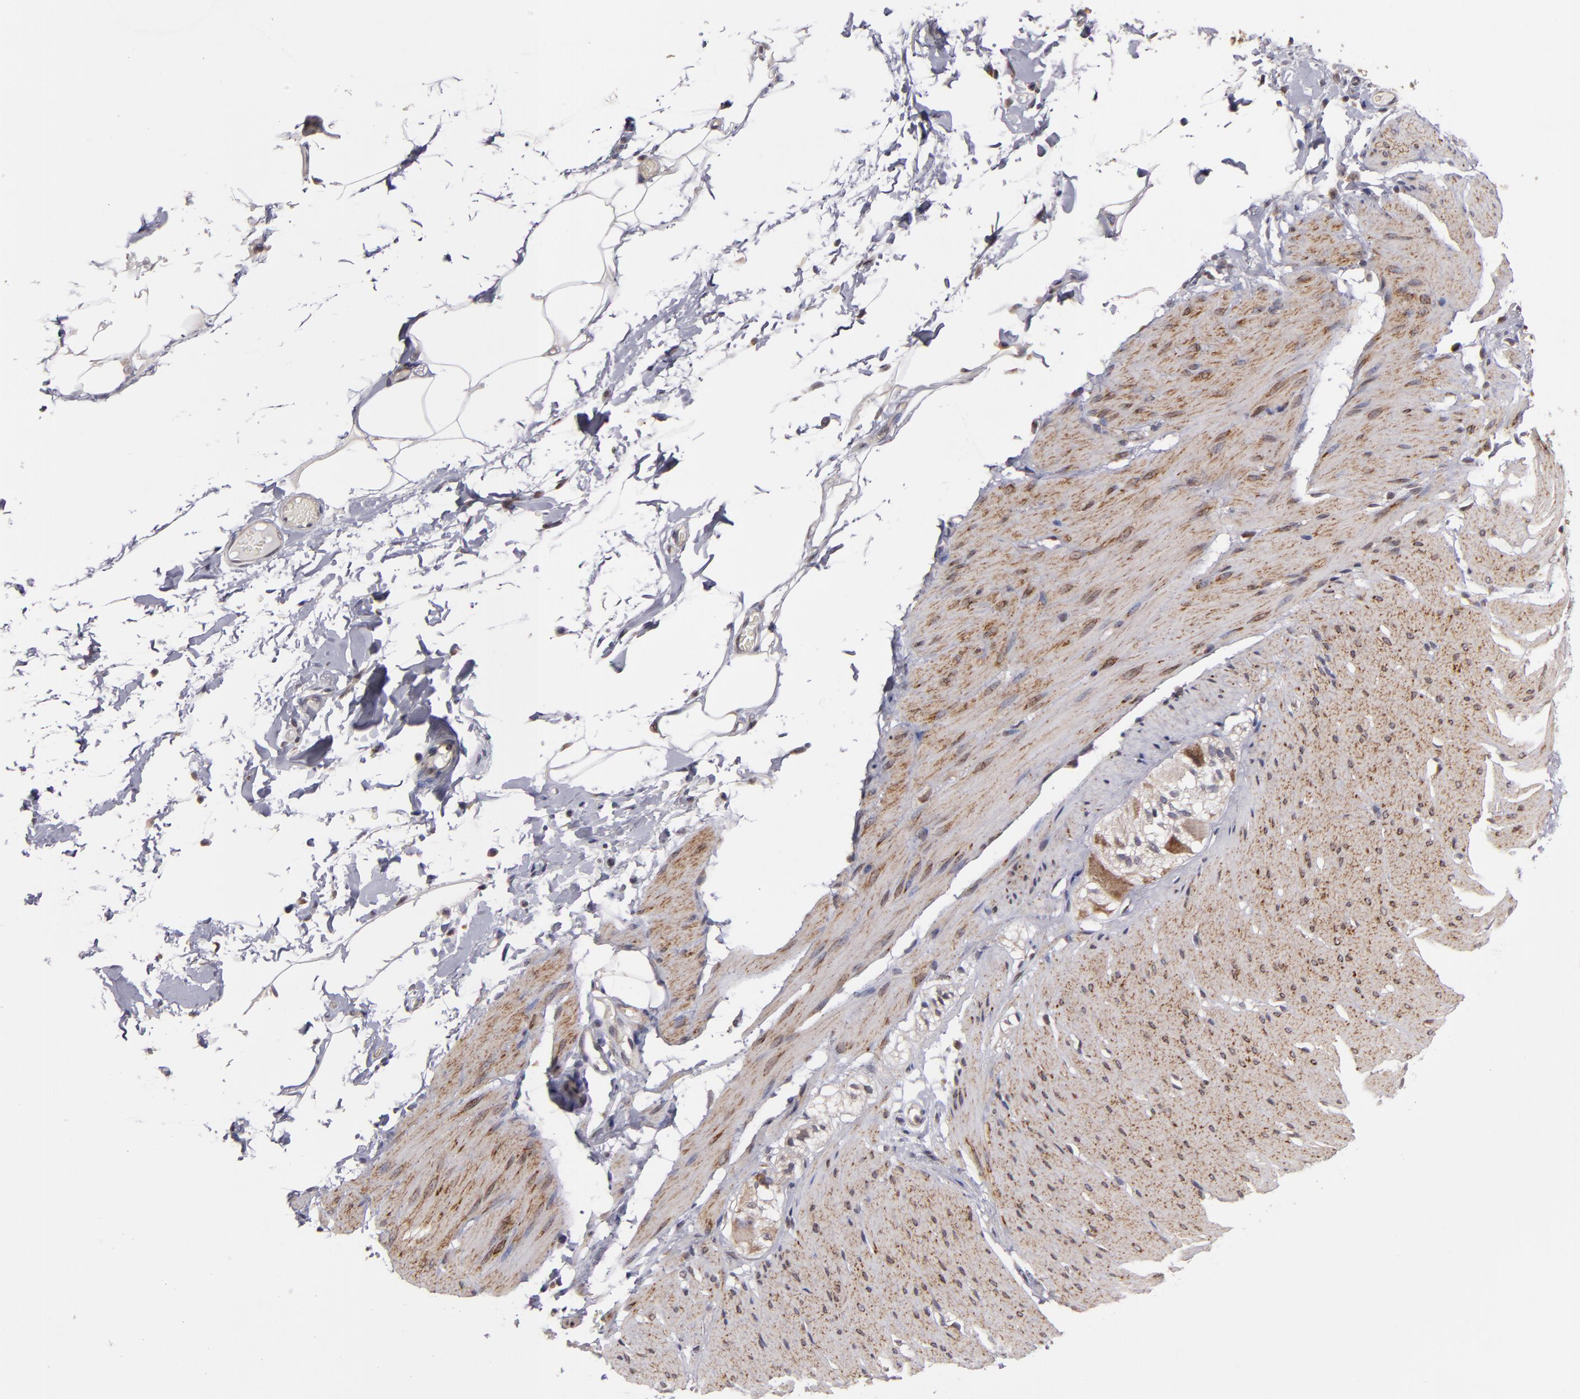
{"staining": {"intensity": "moderate", "quantity": ">75%", "location": "cytoplasmic/membranous"}, "tissue": "smooth muscle", "cell_type": "Smooth muscle cells", "image_type": "normal", "snomed": [{"axis": "morphology", "description": "Normal tissue, NOS"}, {"axis": "topography", "description": "Smooth muscle"}, {"axis": "topography", "description": "Colon"}], "caption": "Smooth muscle cells demonstrate medium levels of moderate cytoplasmic/membranous positivity in about >75% of cells in normal human smooth muscle.", "gene": "CASP1", "patient": {"sex": "male", "age": 67}}